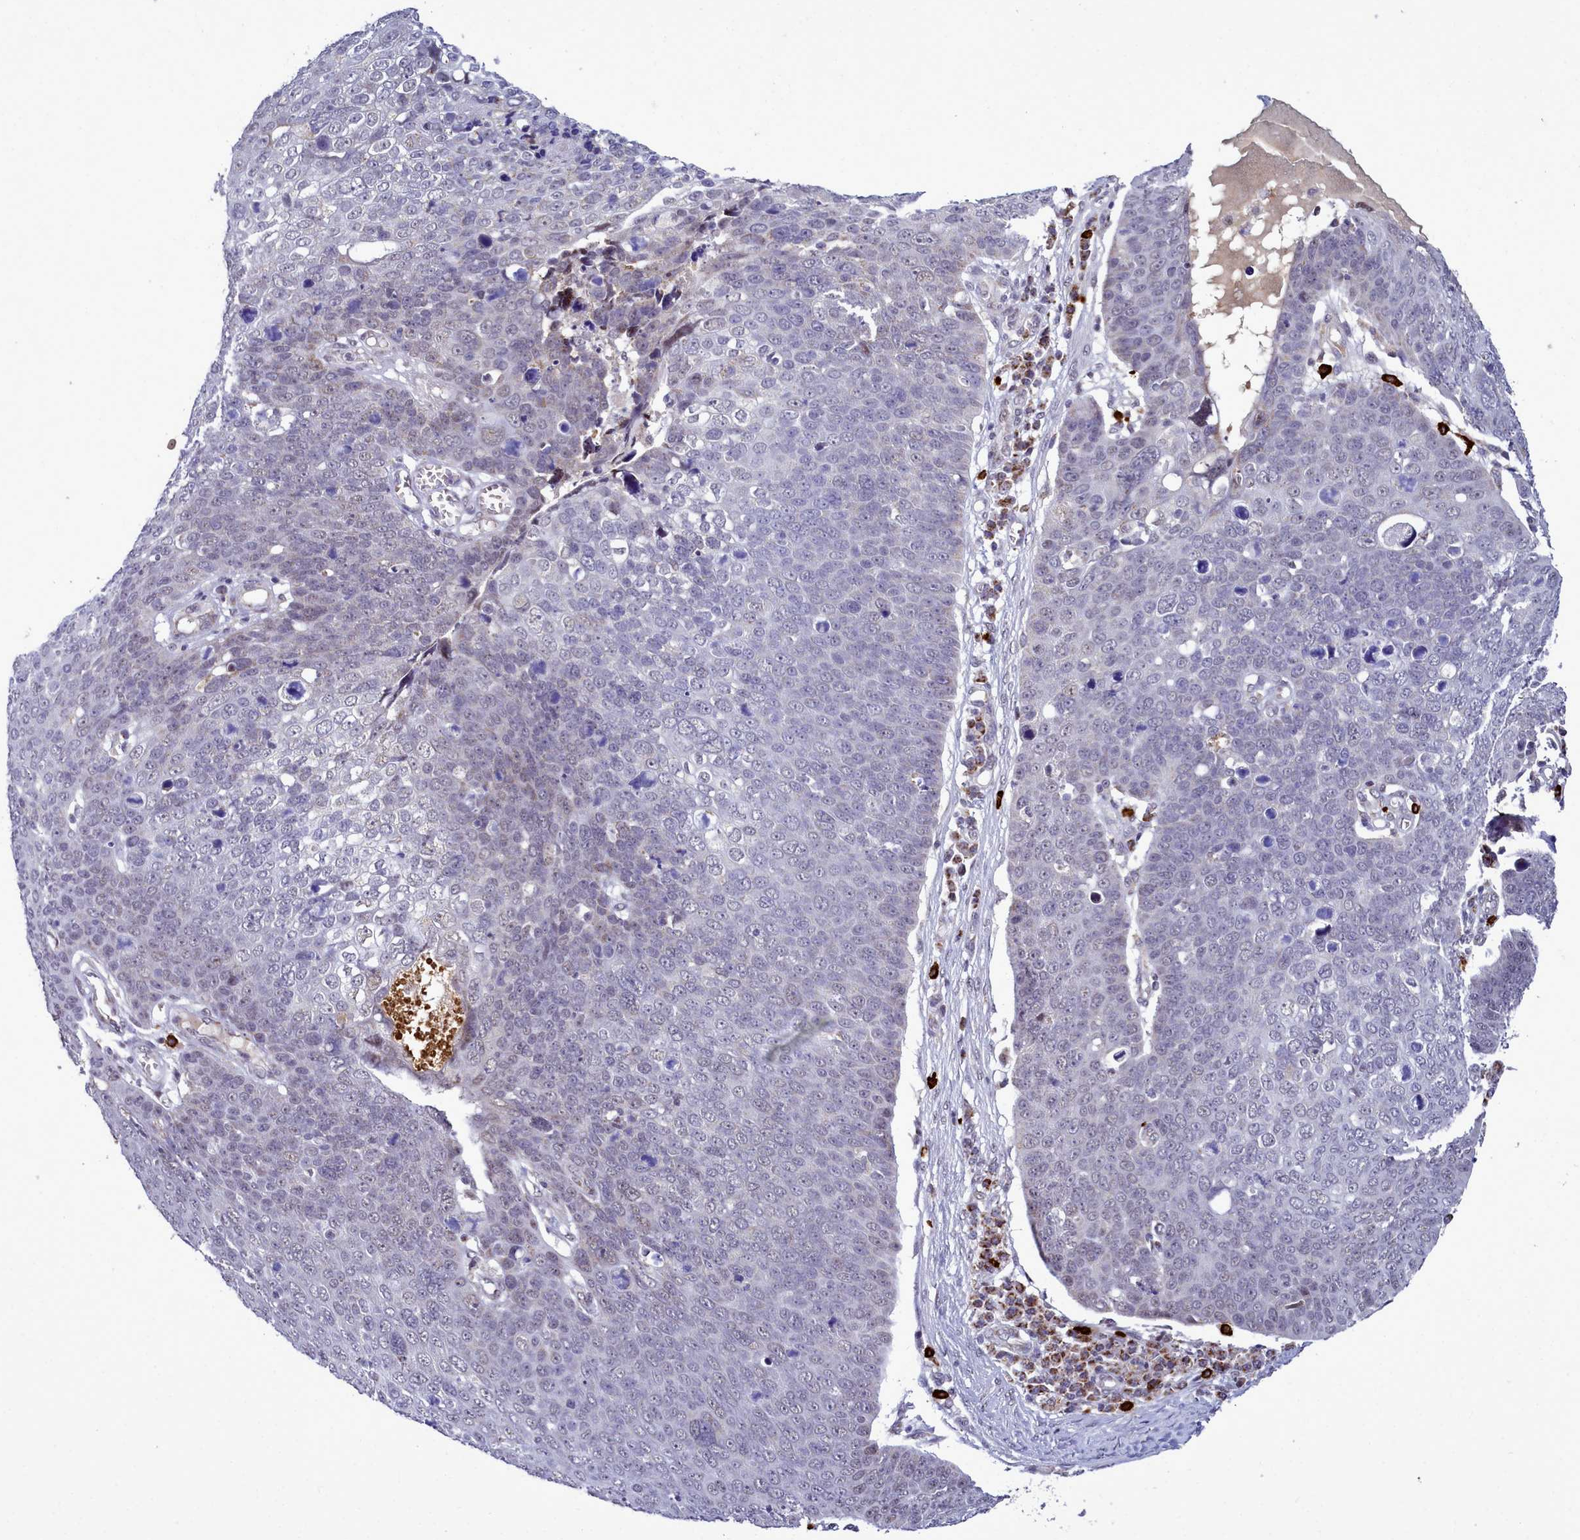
{"staining": {"intensity": "negative", "quantity": "none", "location": "none"}, "tissue": "skin cancer", "cell_type": "Tumor cells", "image_type": "cancer", "snomed": [{"axis": "morphology", "description": "Squamous cell carcinoma, NOS"}, {"axis": "topography", "description": "Skin"}], "caption": "This is an immunohistochemistry micrograph of human skin cancer (squamous cell carcinoma). There is no staining in tumor cells.", "gene": "POM121L2", "patient": {"sex": "male", "age": 71}}